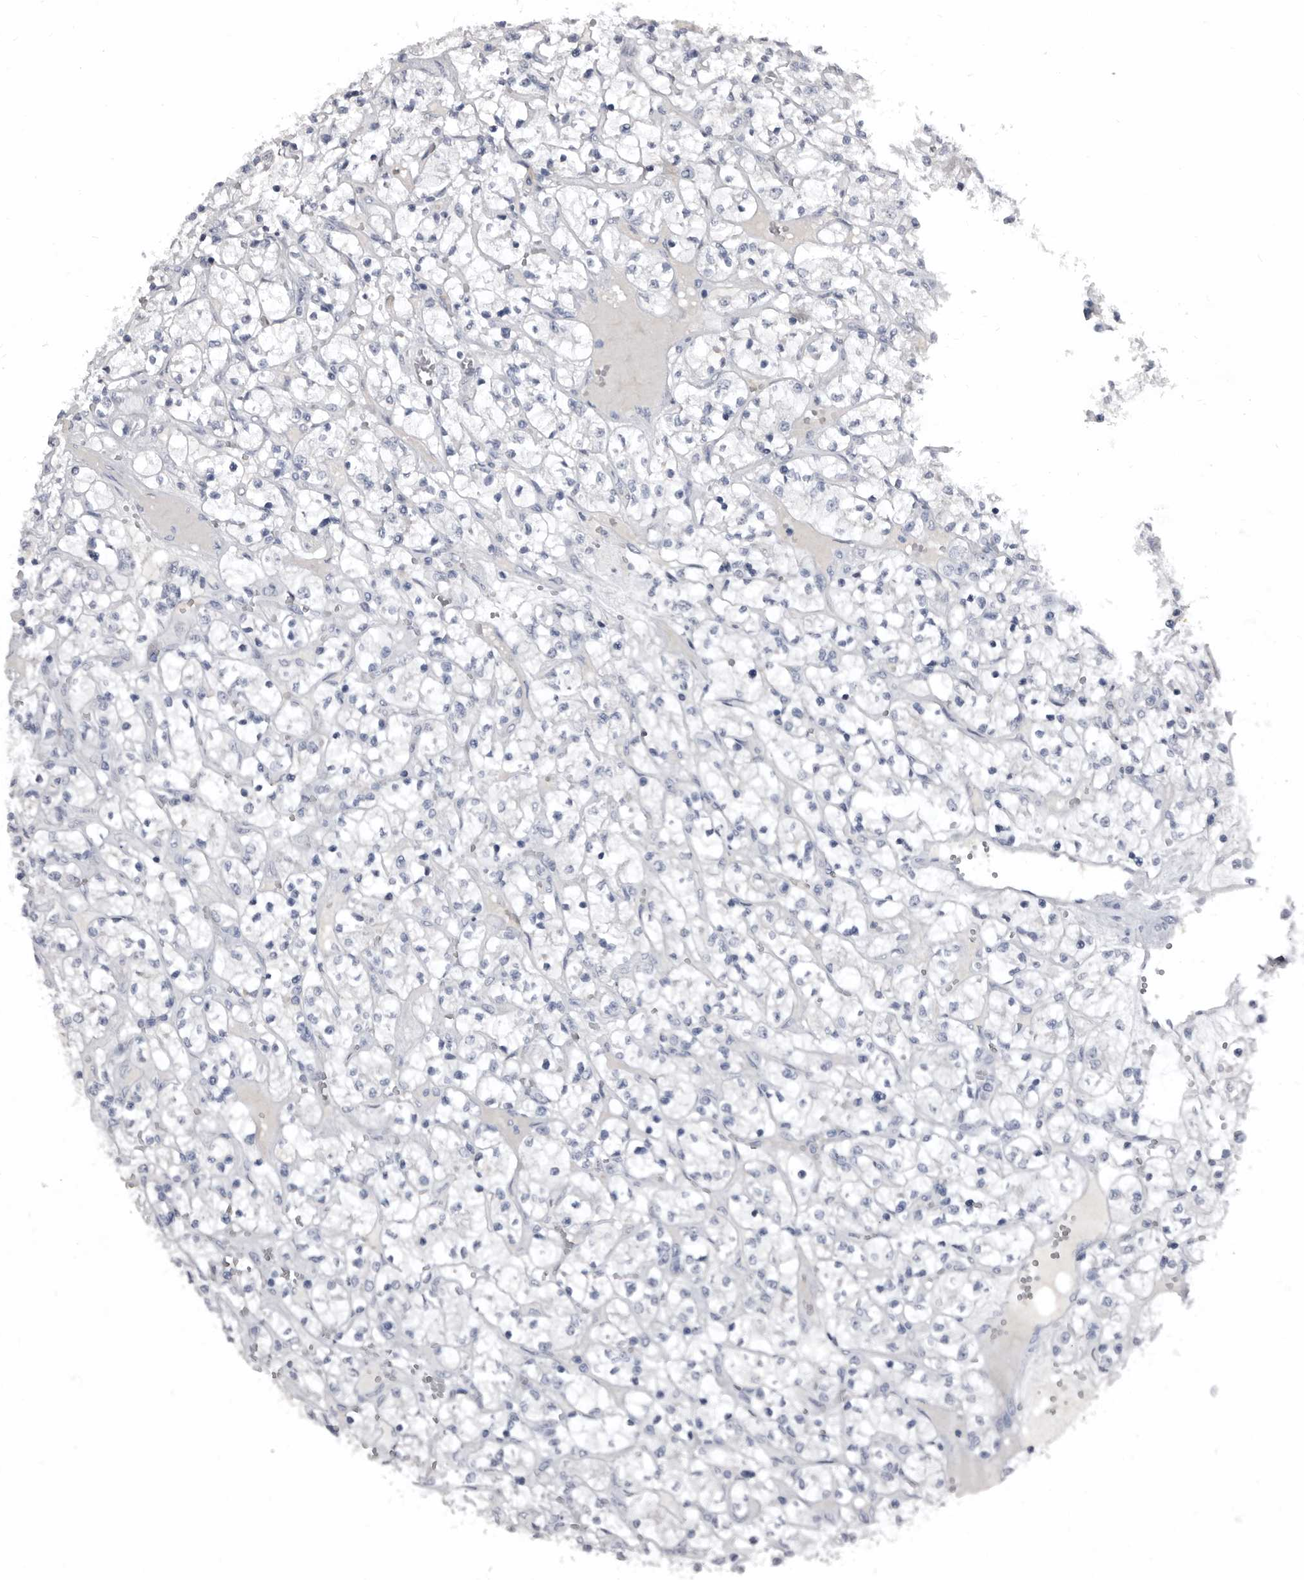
{"staining": {"intensity": "negative", "quantity": "none", "location": "none"}, "tissue": "renal cancer", "cell_type": "Tumor cells", "image_type": "cancer", "snomed": [{"axis": "morphology", "description": "Adenocarcinoma, NOS"}, {"axis": "topography", "description": "Kidney"}], "caption": "Immunohistochemistry (IHC) of human renal cancer reveals no positivity in tumor cells.", "gene": "GREB1", "patient": {"sex": "female", "age": 69}}